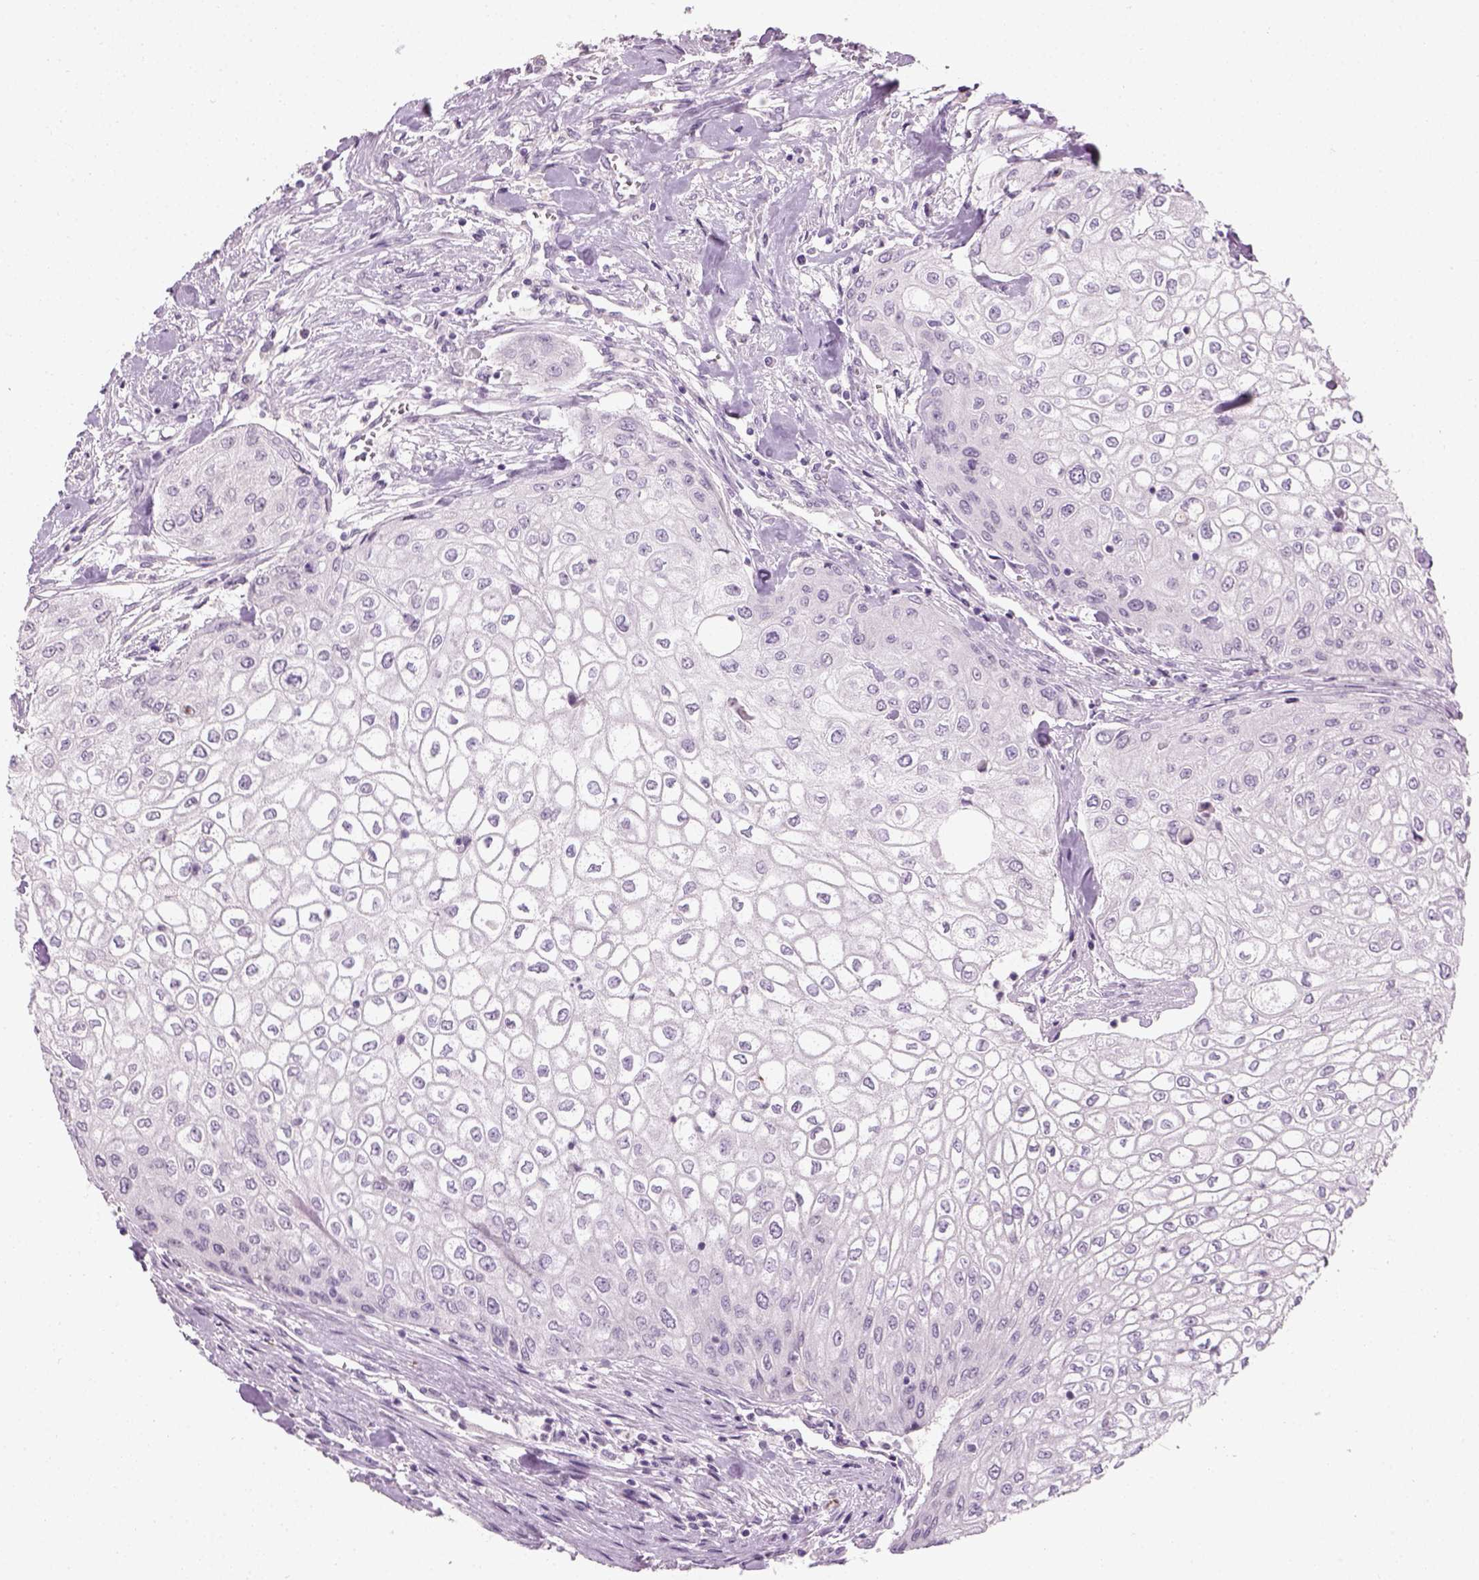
{"staining": {"intensity": "negative", "quantity": "none", "location": "none"}, "tissue": "urothelial cancer", "cell_type": "Tumor cells", "image_type": "cancer", "snomed": [{"axis": "morphology", "description": "Urothelial carcinoma, High grade"}, {"axis": "topography", "description": "Urinary bladder"}], "caption": "DAB immunohistochemical staining of human urothelial carcinoma (high-grade) reveals no significant staining in tumor cells.", "gene": "TH", "patient": {"sex": "male", "age": 62}}